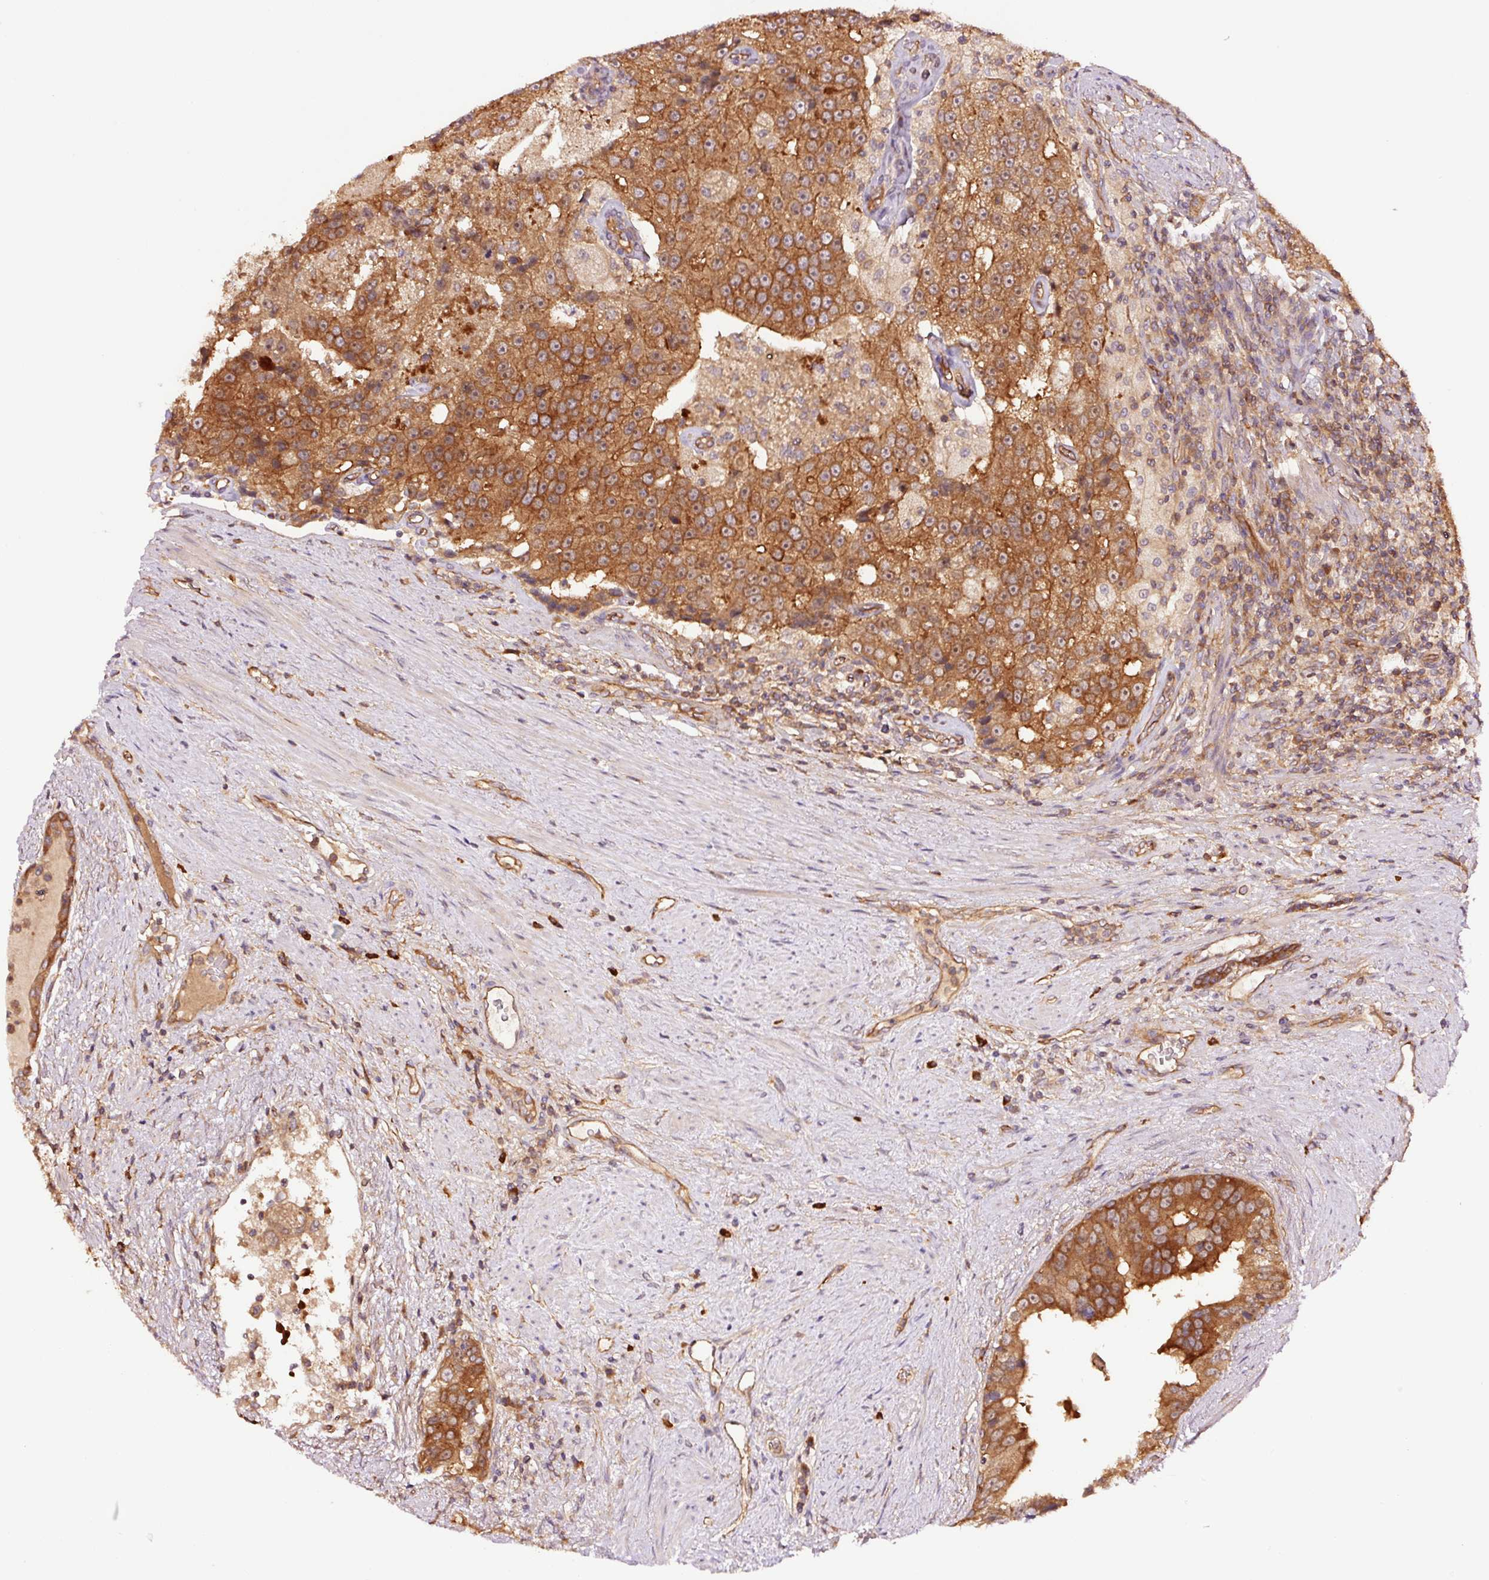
{"staining": {"intensity": "moderate", "quantity": ">75%", "location": "cytoplasmic/membranous"}, "tissue": "prostate cancer", "cell_type": "Tumor cells", "image_type": "cancer", "snomed": [{"axis": "morphology", "description": "Adenocarcinoma, High grade"}, {"axis": "topography", "description": "Prostate"}], "caption": "Immunohistochemistry (IHC) image of neoplastic tissue: prostate cancer (high-grade adenocarcinoma) stained using immunohistochemistry demonstrates medium levels of moderate protein expression localized specifically in the cytoplasmic/membranous of tumor cells, appearing as a cytoplasmic/membranous brown color.", "gene": "METAP1", "patient": {"sex": "male", "age": 70}}